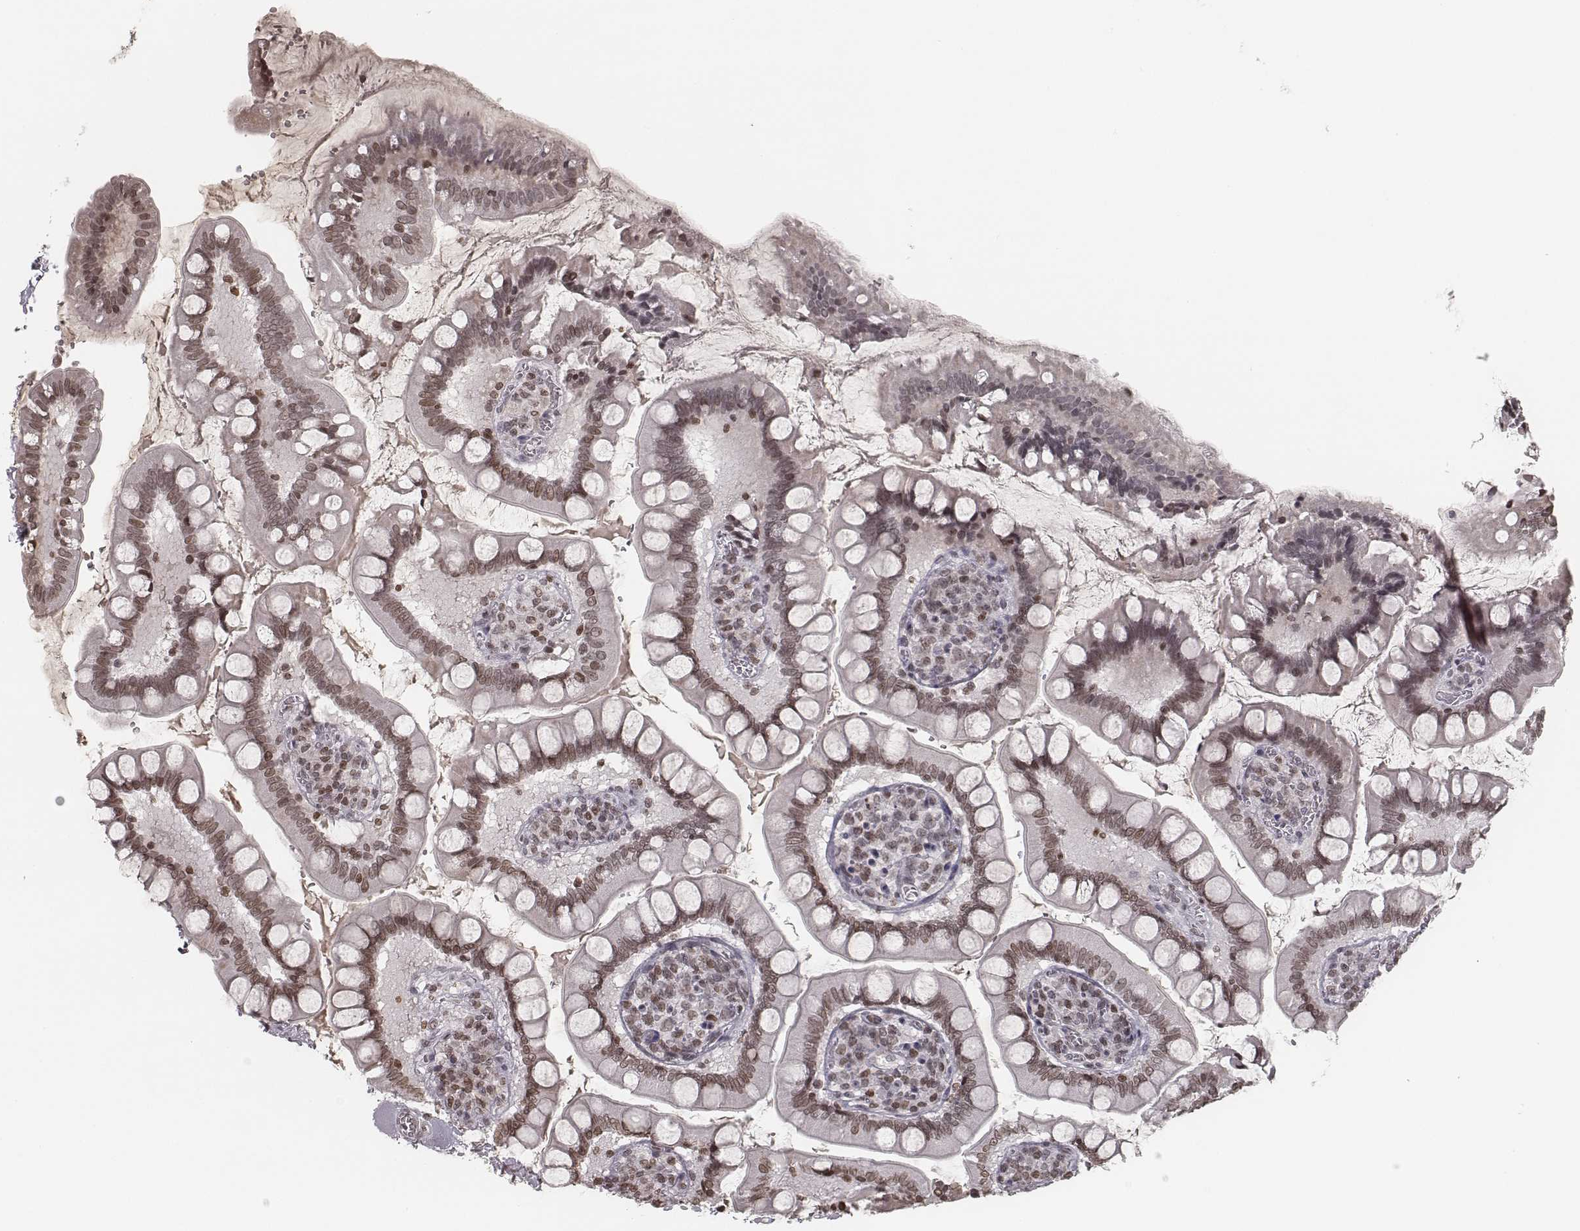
{"staining": {"intensity": "moderate", "quantity": ">75%", "location": "nuclear"}, "tissue": "small intestine", "cell_type": "Glandular cells", "image_type": "normal", "snomed": [{"axis": "morphology", "description": "Normal tissue, NOS"}, {"axis": "topography", "description": "Small intestine"}], "caption": "Glandular cells display medium levels of moderate nuclear staining in about >75% of cells in benign small intestine.", "gene": "HMGA2", "patient": {"sex": "female", "age": 56}}